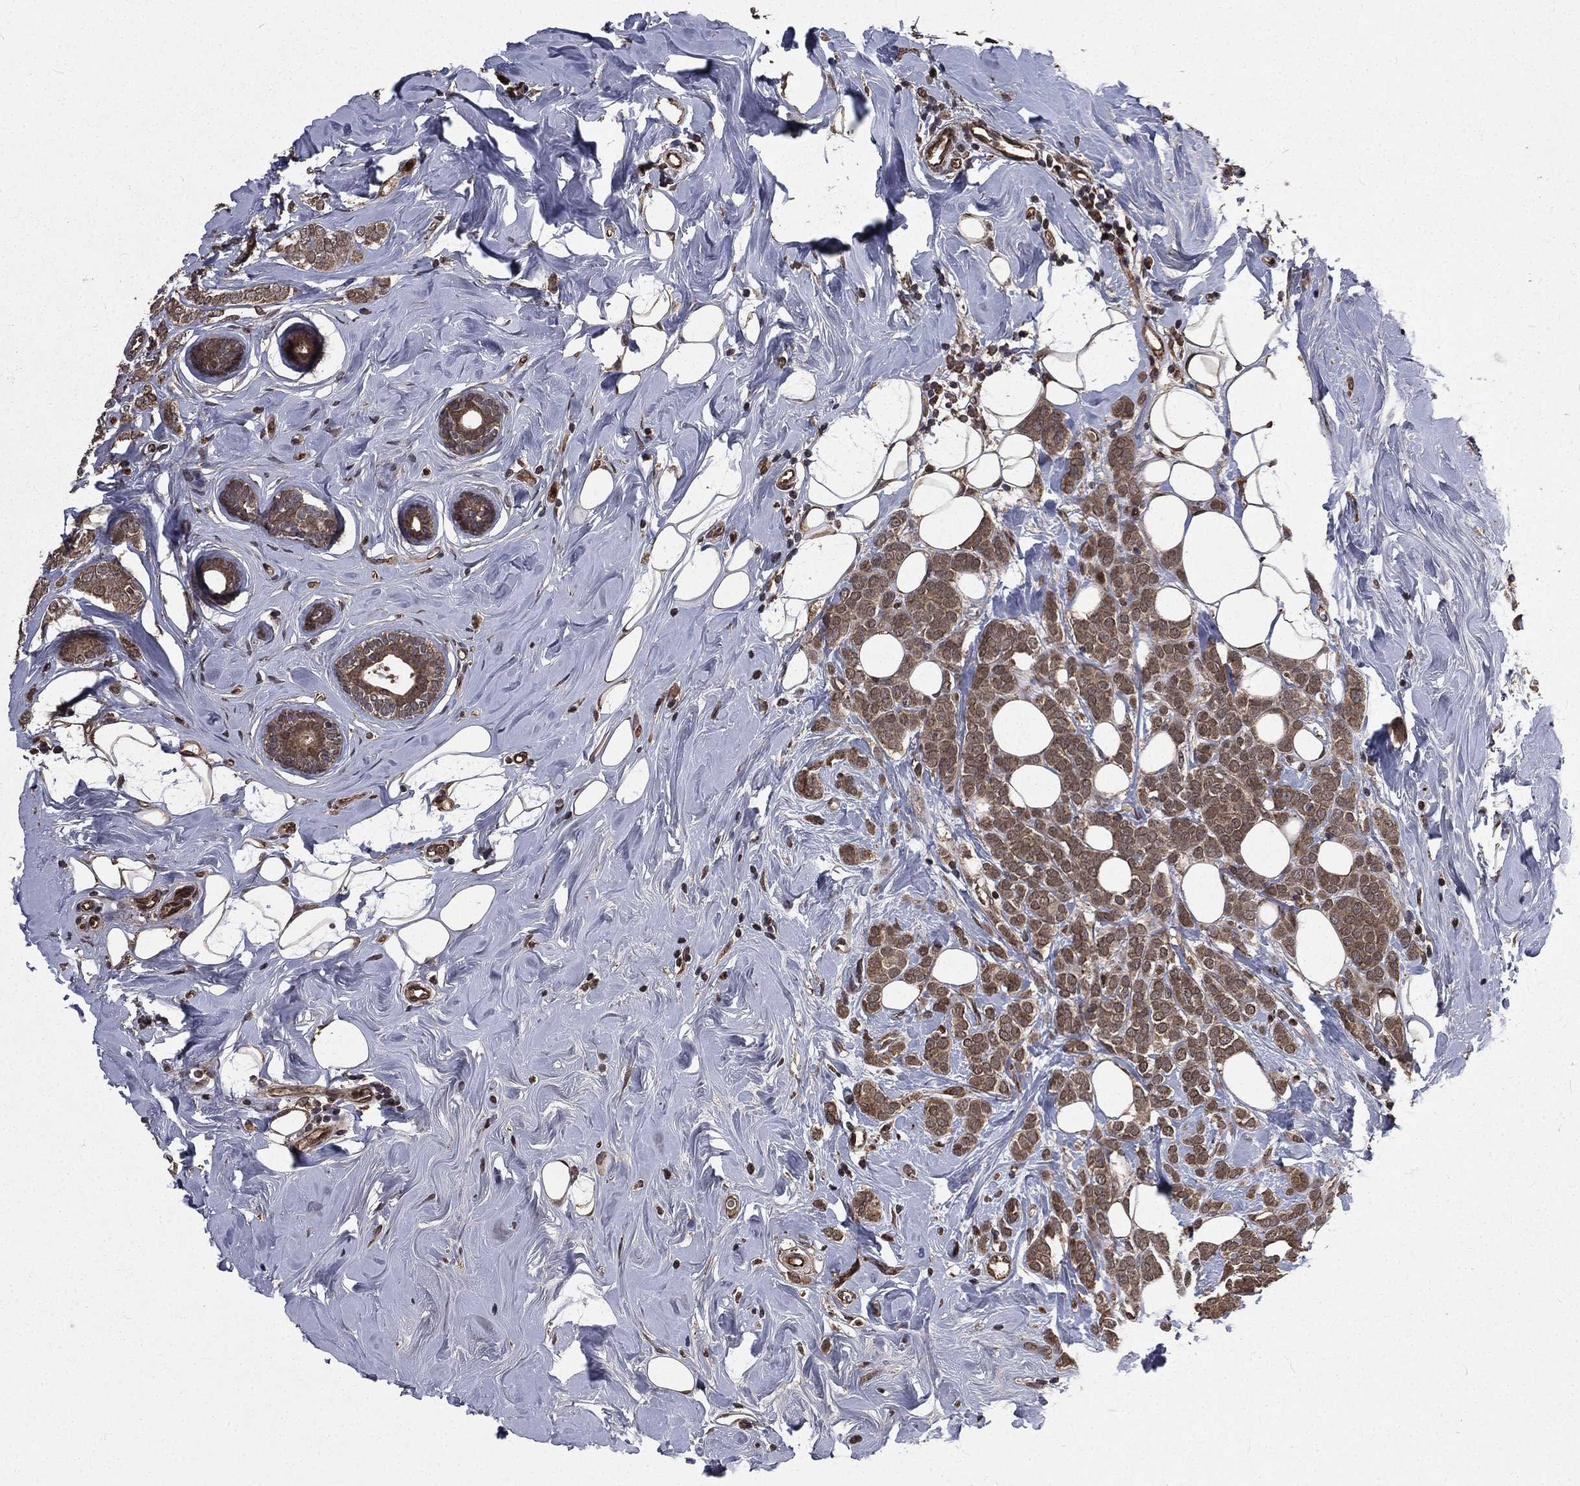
{"staining": {"intensity": "moderate", "quantity": ">75%", "location": "cytoplasmic/membranous"}, "tissue": "breast cancer", "cell_type": "Tumor cells", "image_type": "cancer", "snomed": [{"axis": "morphology", "description": "Lobular carcinoma"}, {"axis": "topography", "description": "Breast"}], "caption": "IHC staining of lobular carcinoma (breast), which shows medium levels of moderate cytoplasmic/membranous staining in approximately >75% of tumor cells indicating moderate cytoplasmic/membranous protein expression. The staining was performed using DAB (brown) for protein detection and nuclei were counterstained in hematoxylin (blue).", "gene": "LENG8", "patient": {"sex": "female", "age": 49}}